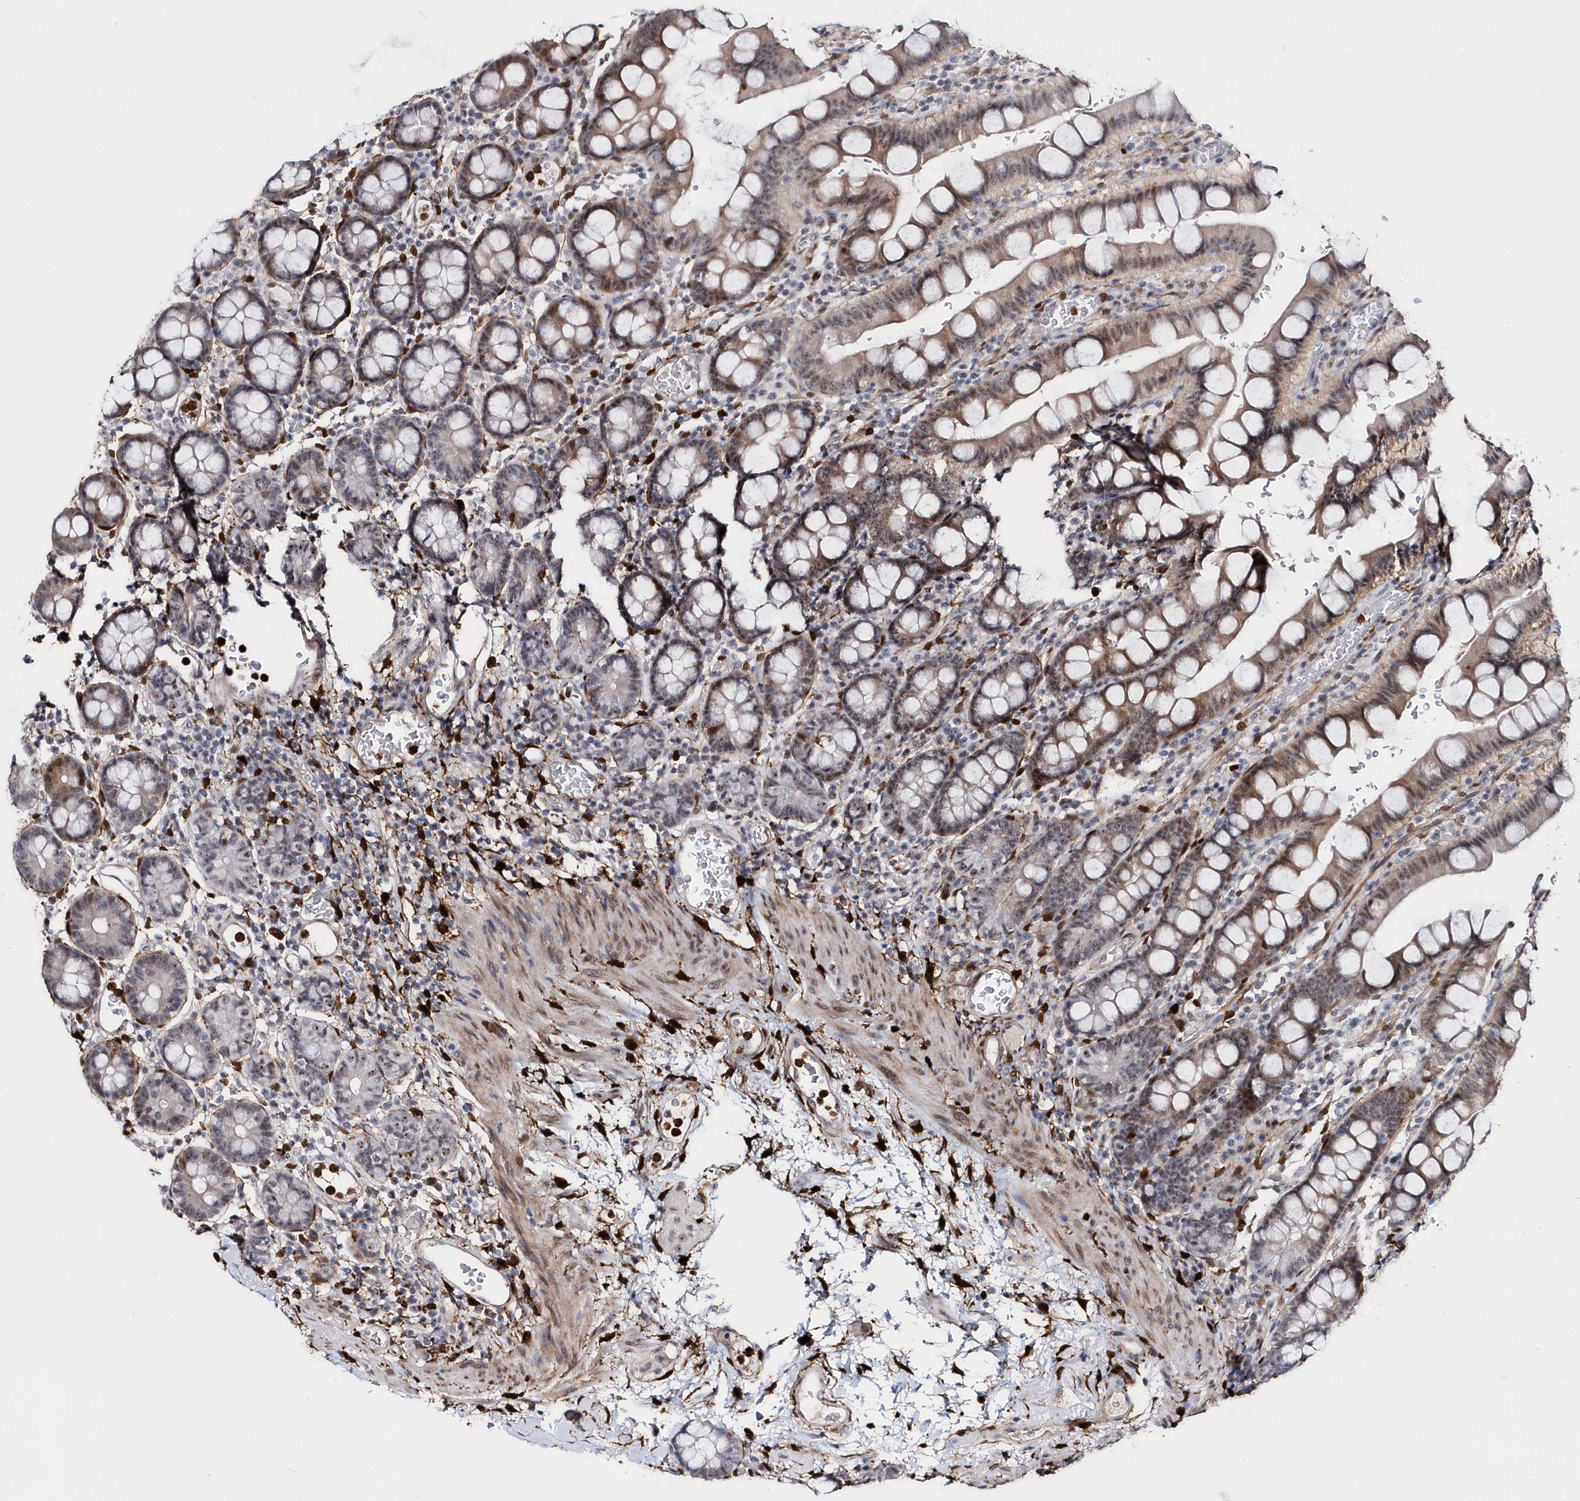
{"staining": {"intensity": "weak", "quantity": "25%-75%", "location": "cytoplasmic/membranous,nuclear"}, "tissue": "small intestine", "cell_type": "Glandular cells", "image_type": "normal", "snomed": [{"axis": "morphology", "description": "Normal tissue, NOS"}, {"axis": "topography", "description": "Stomach, upper"}, {"axis": "topography", "description": "Stomach, lower"}, {"axis": "topography", "description": "Small intestine"}], "caption": "Immunohistochemical staining of normal human small intestine displays 25%-75% levels of weak cytoplasmic/membranous,nuclear protein positivity in approximately 25%-75% of glandular cells. The staining was performed using DAB (3,3'-diaminobenzidine), with brown indicating positive protein expression. Nuclei are stained blue with hematoxylin.", "gene": "ASCL4", "patient": {"sex": "male", "age": 68}}